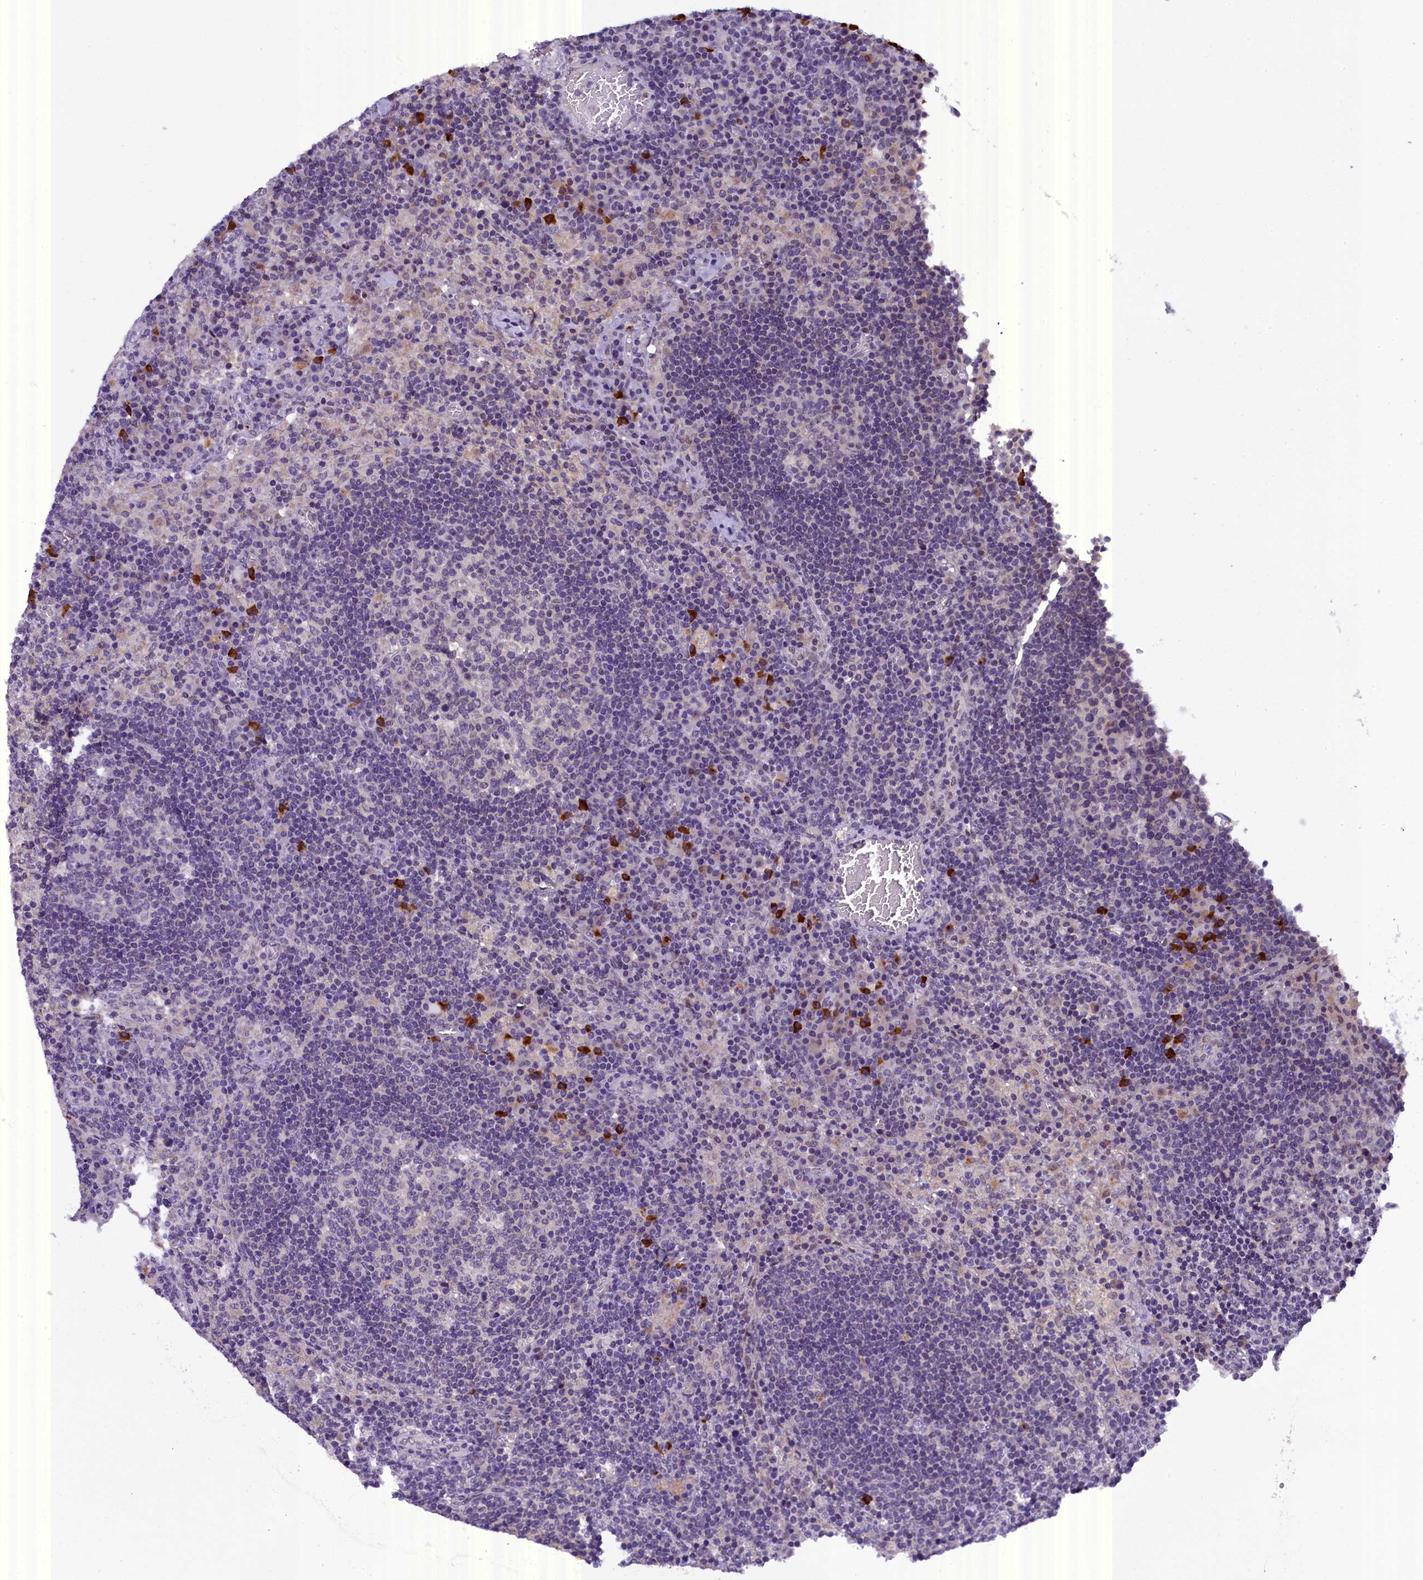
{"staining": {"intensity": "weak", "quantity": "<25%", "location": "cytoplasmic/membranous"}, "tissue": "lymph node", "cell_type": "Germinal center cells", "image_type": "normal", "snomed": [{"axis": "morphology", "description": "Normal tissue, NOS"}, {"axis": "topography", "description": "Lymph node"}], "caption": "Unremarkable lymph node was stained to show a protein in brown. There is no significant expression in germinal center cells. (DAB IHC visualized using brightfield microscopy, high magnification).", "gene": "ENKD1", "patient": {"sex": "male", "age": 58}}